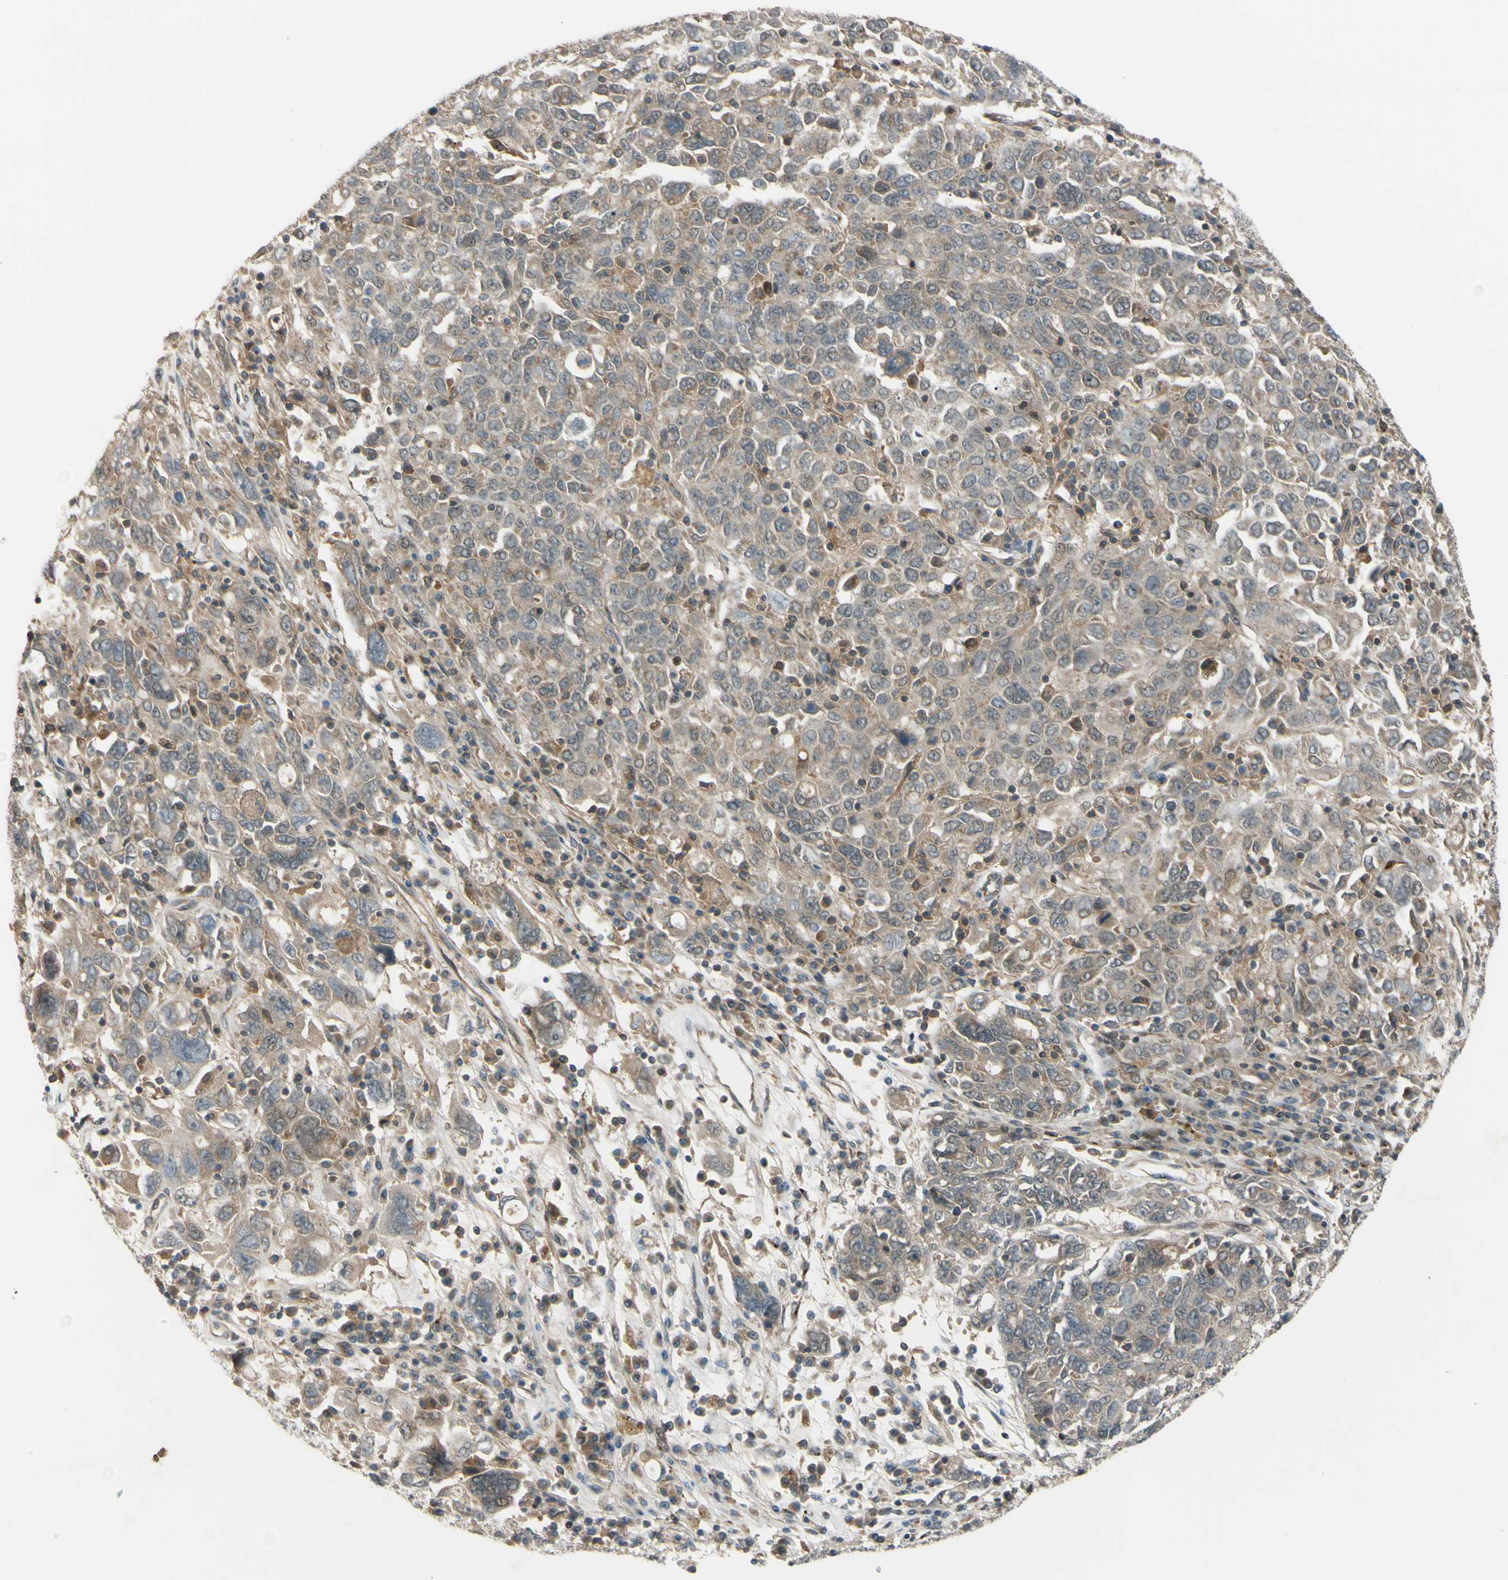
{"staining": {"intensity": "weak", "quantity": "25%-75%", "location": "cytoplasmic/membranous,nuclear"}, "tissue": "ovarian cancer", "cell_type": "Tumor cells", "image_type": "cancer", "snomed": [{"axis": "morphology", "description": "Carcinoma, endometroid"}, {"axis": "topography", "description": "Ovary"}], "caption": "A brown stain highlights weak cytoplasmic/membranous and nuclear expression of a protein in human ovarian cancer tumor cells.", "gene": "FLII", "patient": {"sex": "female", "age": 62}}